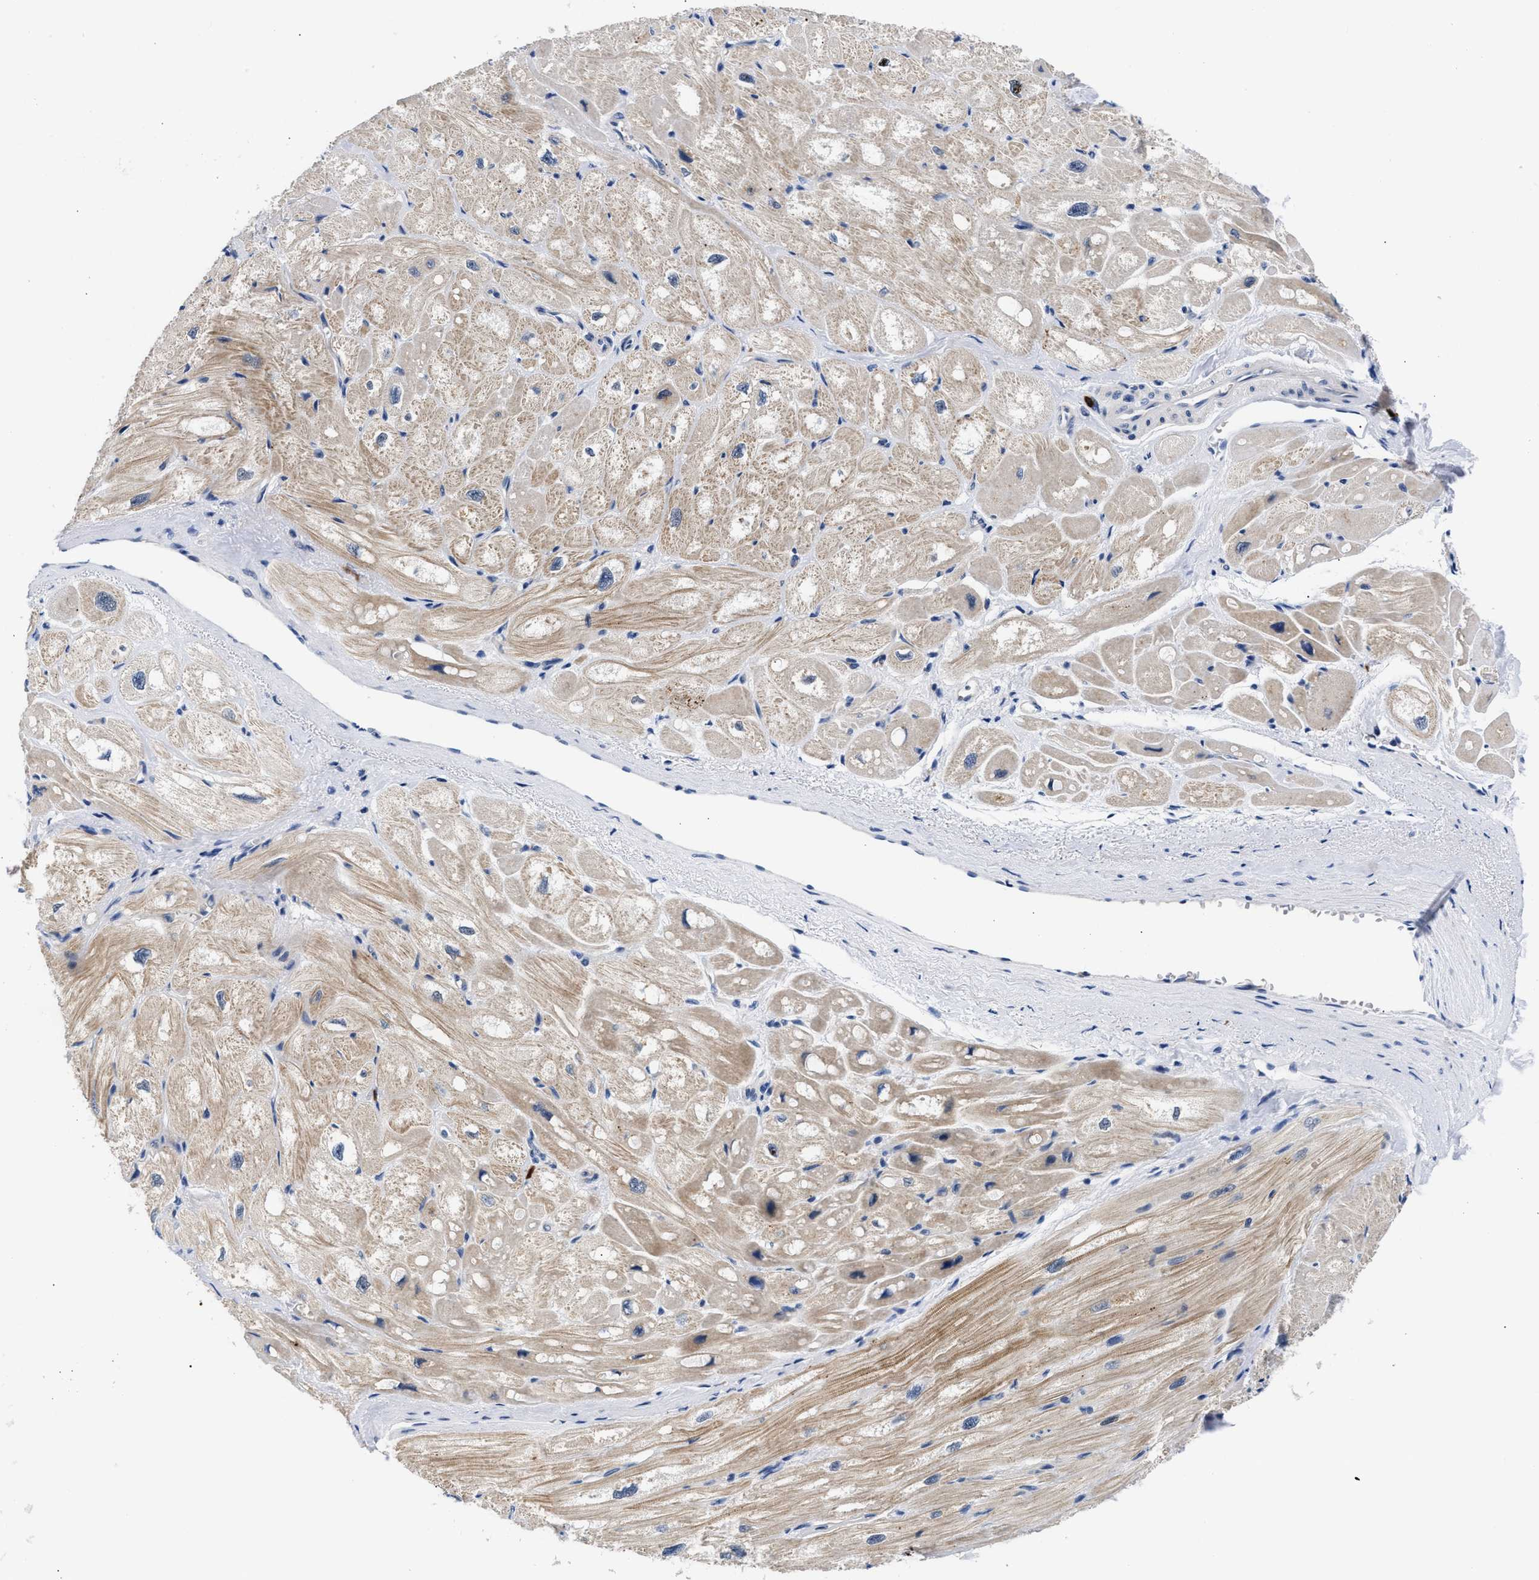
{"staining": {"intensity": "moderate", "quantity": "25%-75%", "location": "cytoplasmic/membranous"}, "tissue": "heart muscle", "cell_type": "Cardiomyocytes", "image_type": "normal", "snomed": [{"axis": "morphology", "description": "Normal tissue, NOS"}, {"axis": "topography", "description": "Heart"}], "caption": "Protein expression by IHC reveals moderate cytoplasmic/membranous staining in approximately 25%-75% of cardiomyocytes in normal heart muscle.", "gene": "RINT1", "patient": {"sex": "male", "age": 49}}